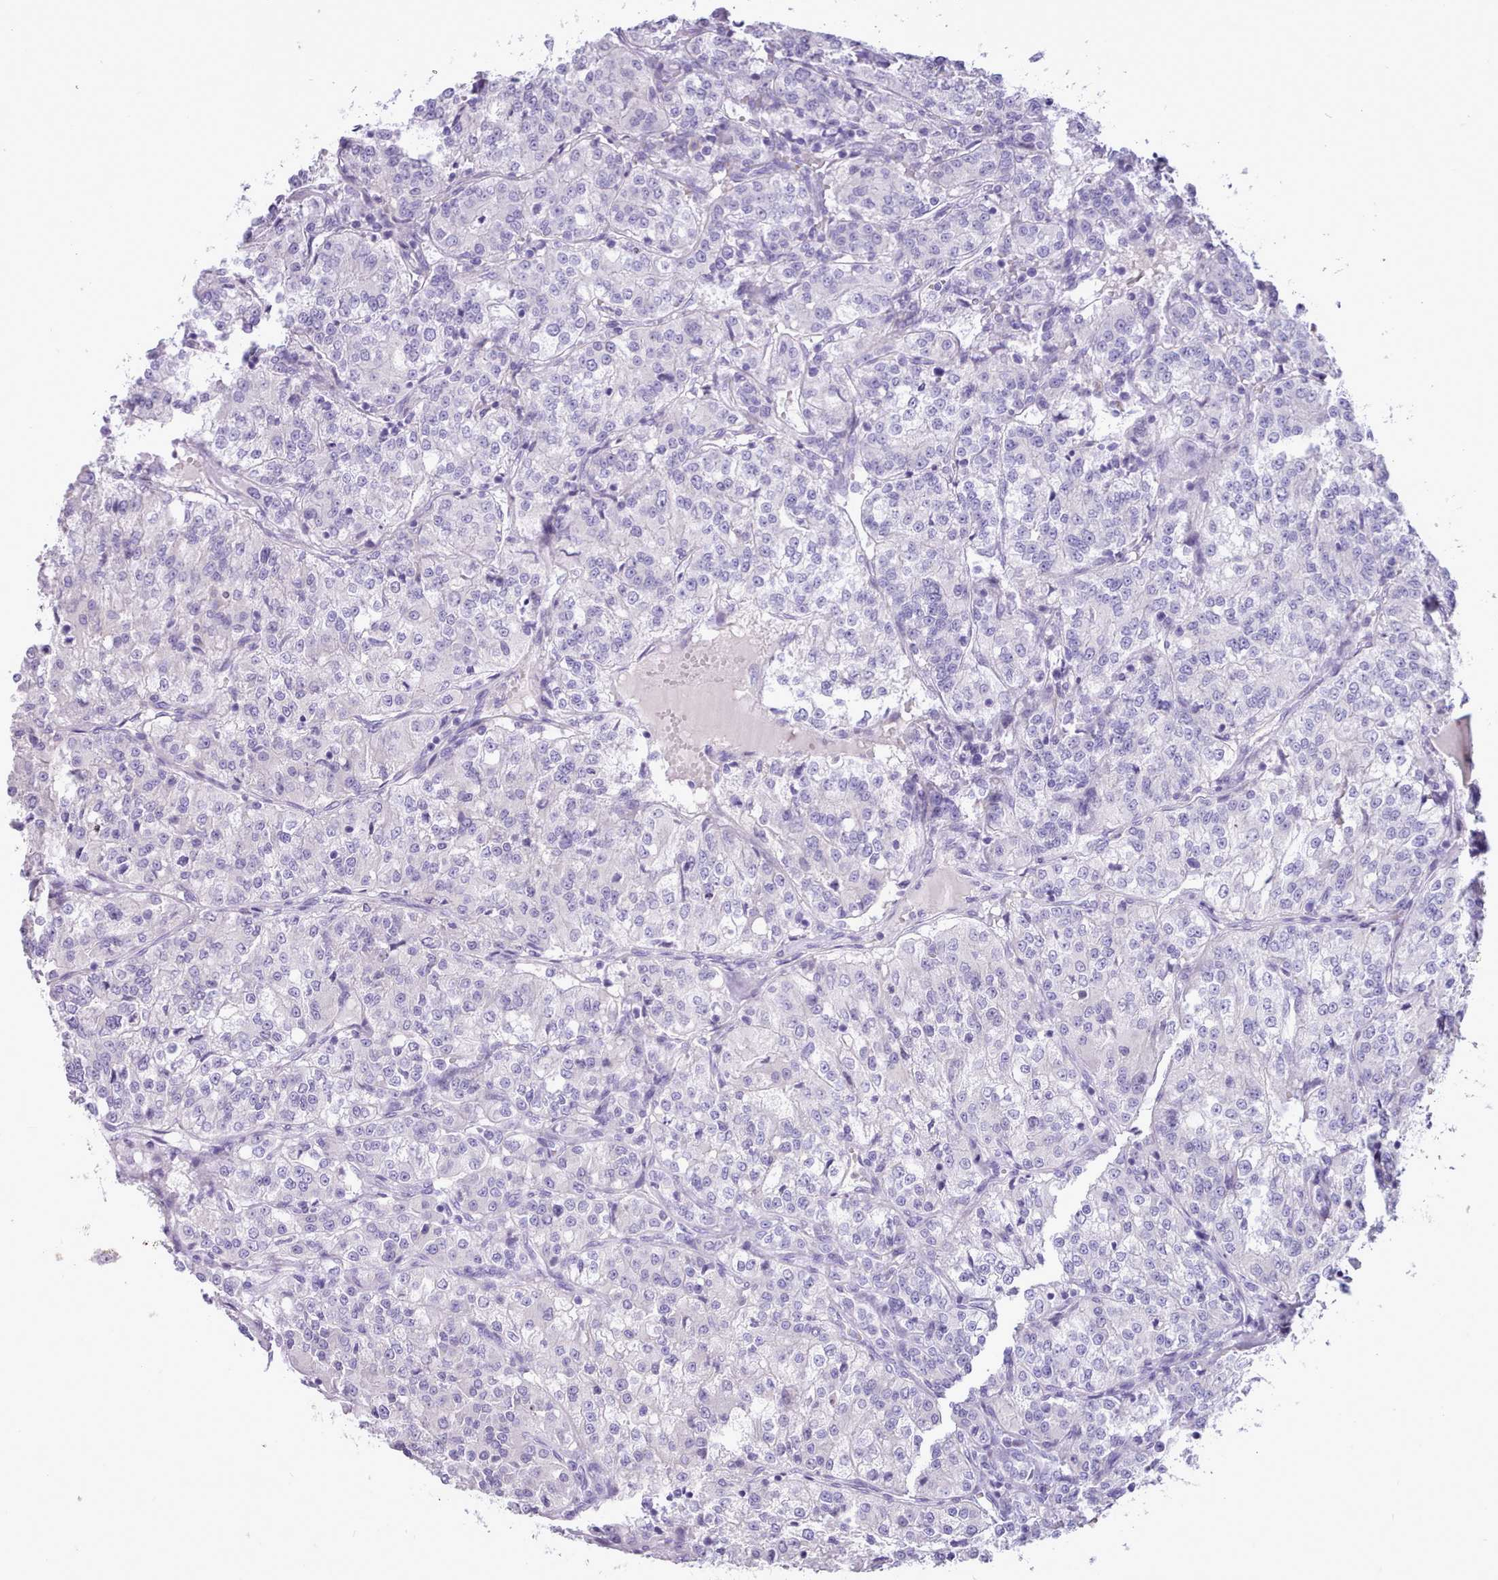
{"staining": {"intensity": "negative", "quantity": "none", "location": "none"}, "tissue": "renal cancer", "cell_type": "Tumor cells", "image_type": "cancer", "snomed": [{"axis": "morphology", "description": "Adenocarcinoma, NOS"}, {"axis": "topography", "description": "Kidney"}], "caption": "Micrograph shows no significant protein staining in tumor cells of adenocarcinoma (renal).", "gene": "CYP2A13", "patient": {"sex": "female", "age": 63}}